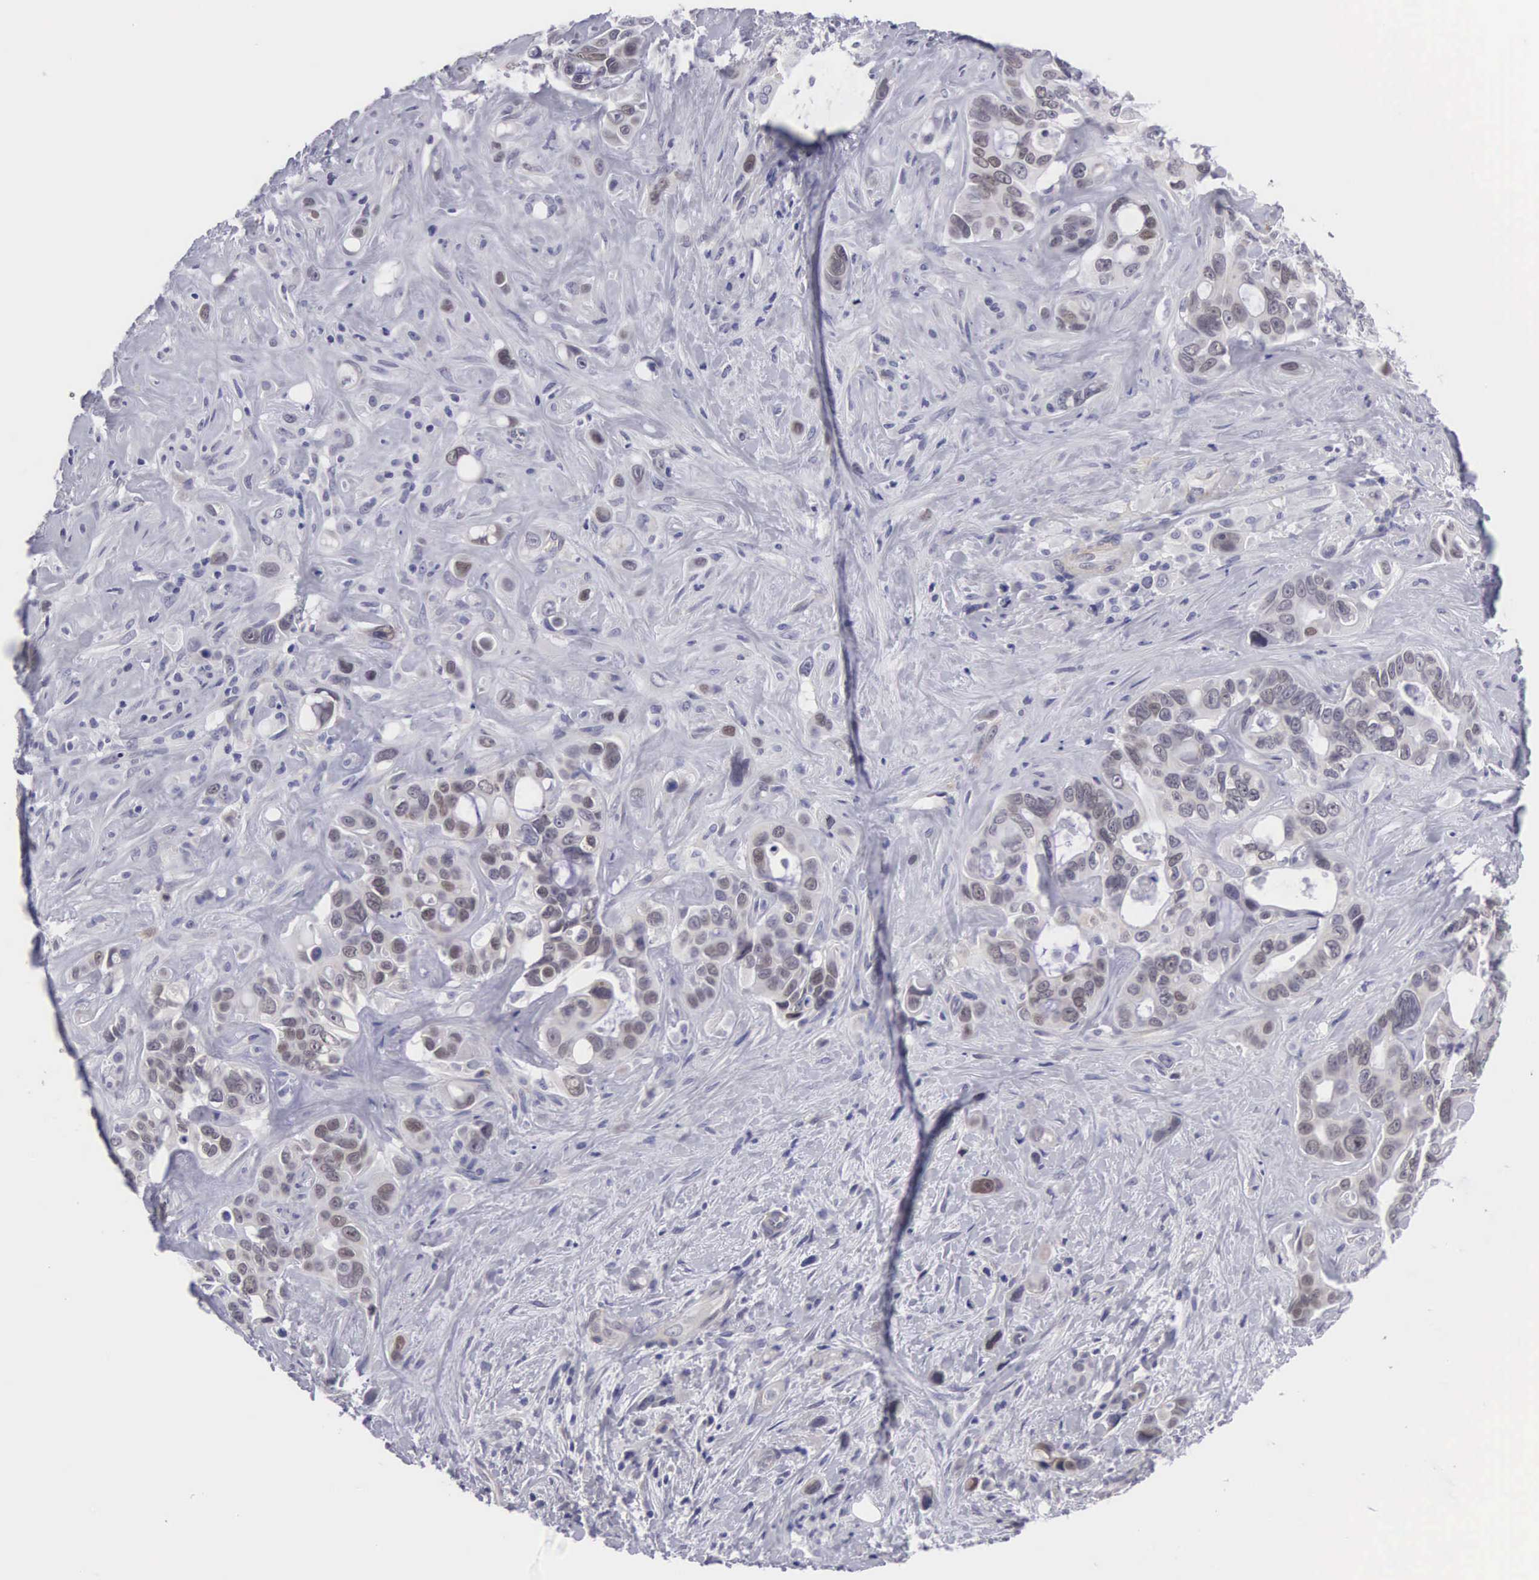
{"staining": {"intensity": "negative", "quantity": "none", "location": "none"}, "tissue": "liver cancer", "cell_type": "Tumor cells", "image_type": "cancer", "snomed": [{"axis": "morphology", "description": "Cholangiocarcinoma"}, {"axis": "topography", "description": "Liver"}], "caption": "An image of human liver cancer (cholangiocarcinoma) is negative for staining in tumor cells.", "gene": "SOX11", "patient": {"sex": "female", "age": 79}}